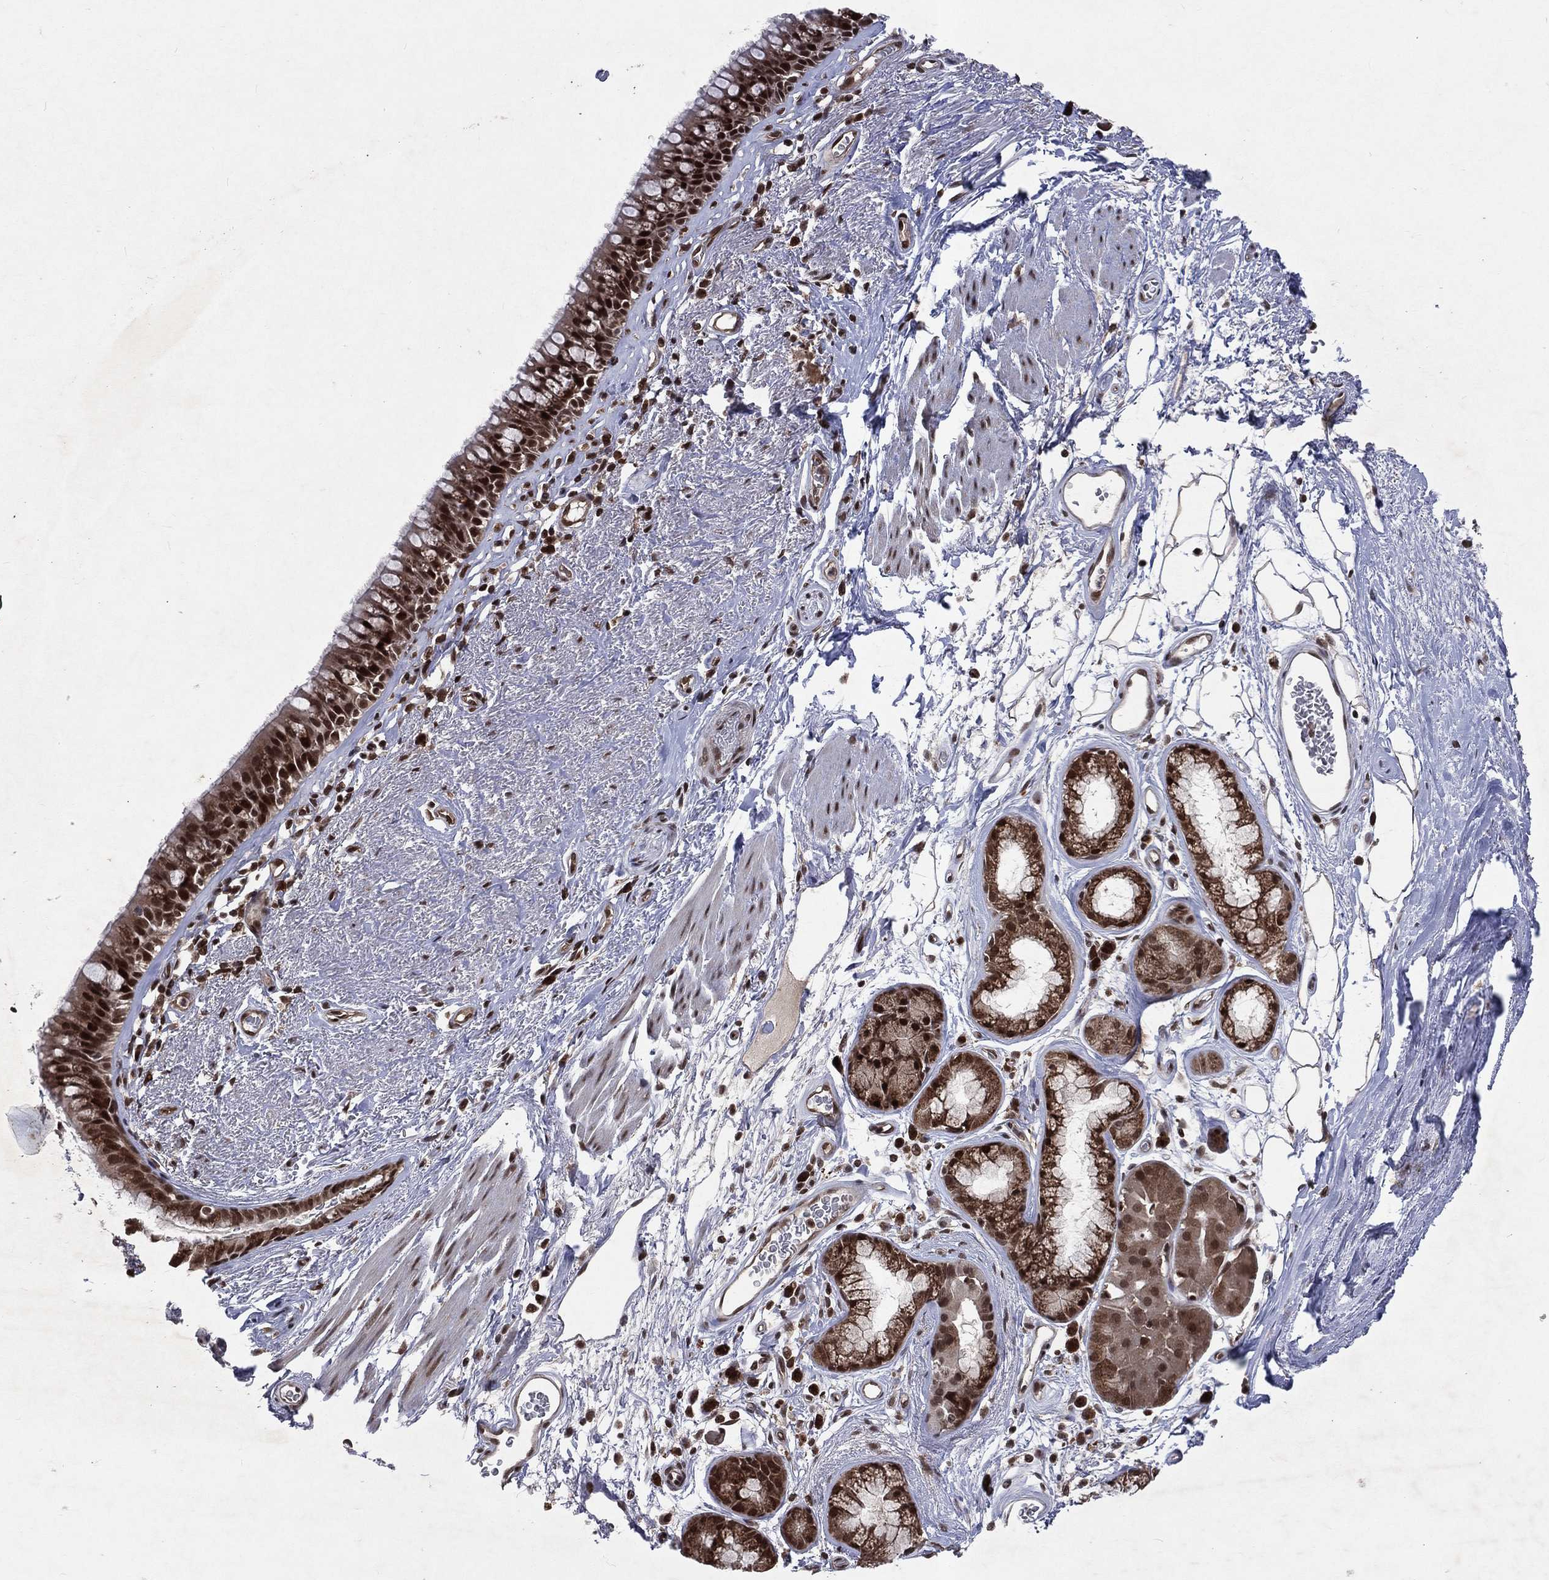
{"staining": {"intensity": "strong", "quantity": "25%-75%", "location": "nuclear"}, "tissue": "bronchus", "cell_type": "Respiratory epithelial cells", "image_type": "normal", "snomed": [{"axis": "morphology", "description": "Normal tissue, NOS"}, {"axis": "topography", "description": "Bronchus"}], "caption": "Strong nuclear expression is seen in about 25%-75% of respiratory epithelial cells in normal bronchus. (DAB IHC, brown staining for protein, blue staining for nuclei).", "gene": "DMAP1", "patient": {"sex": "male", "age": 82}}